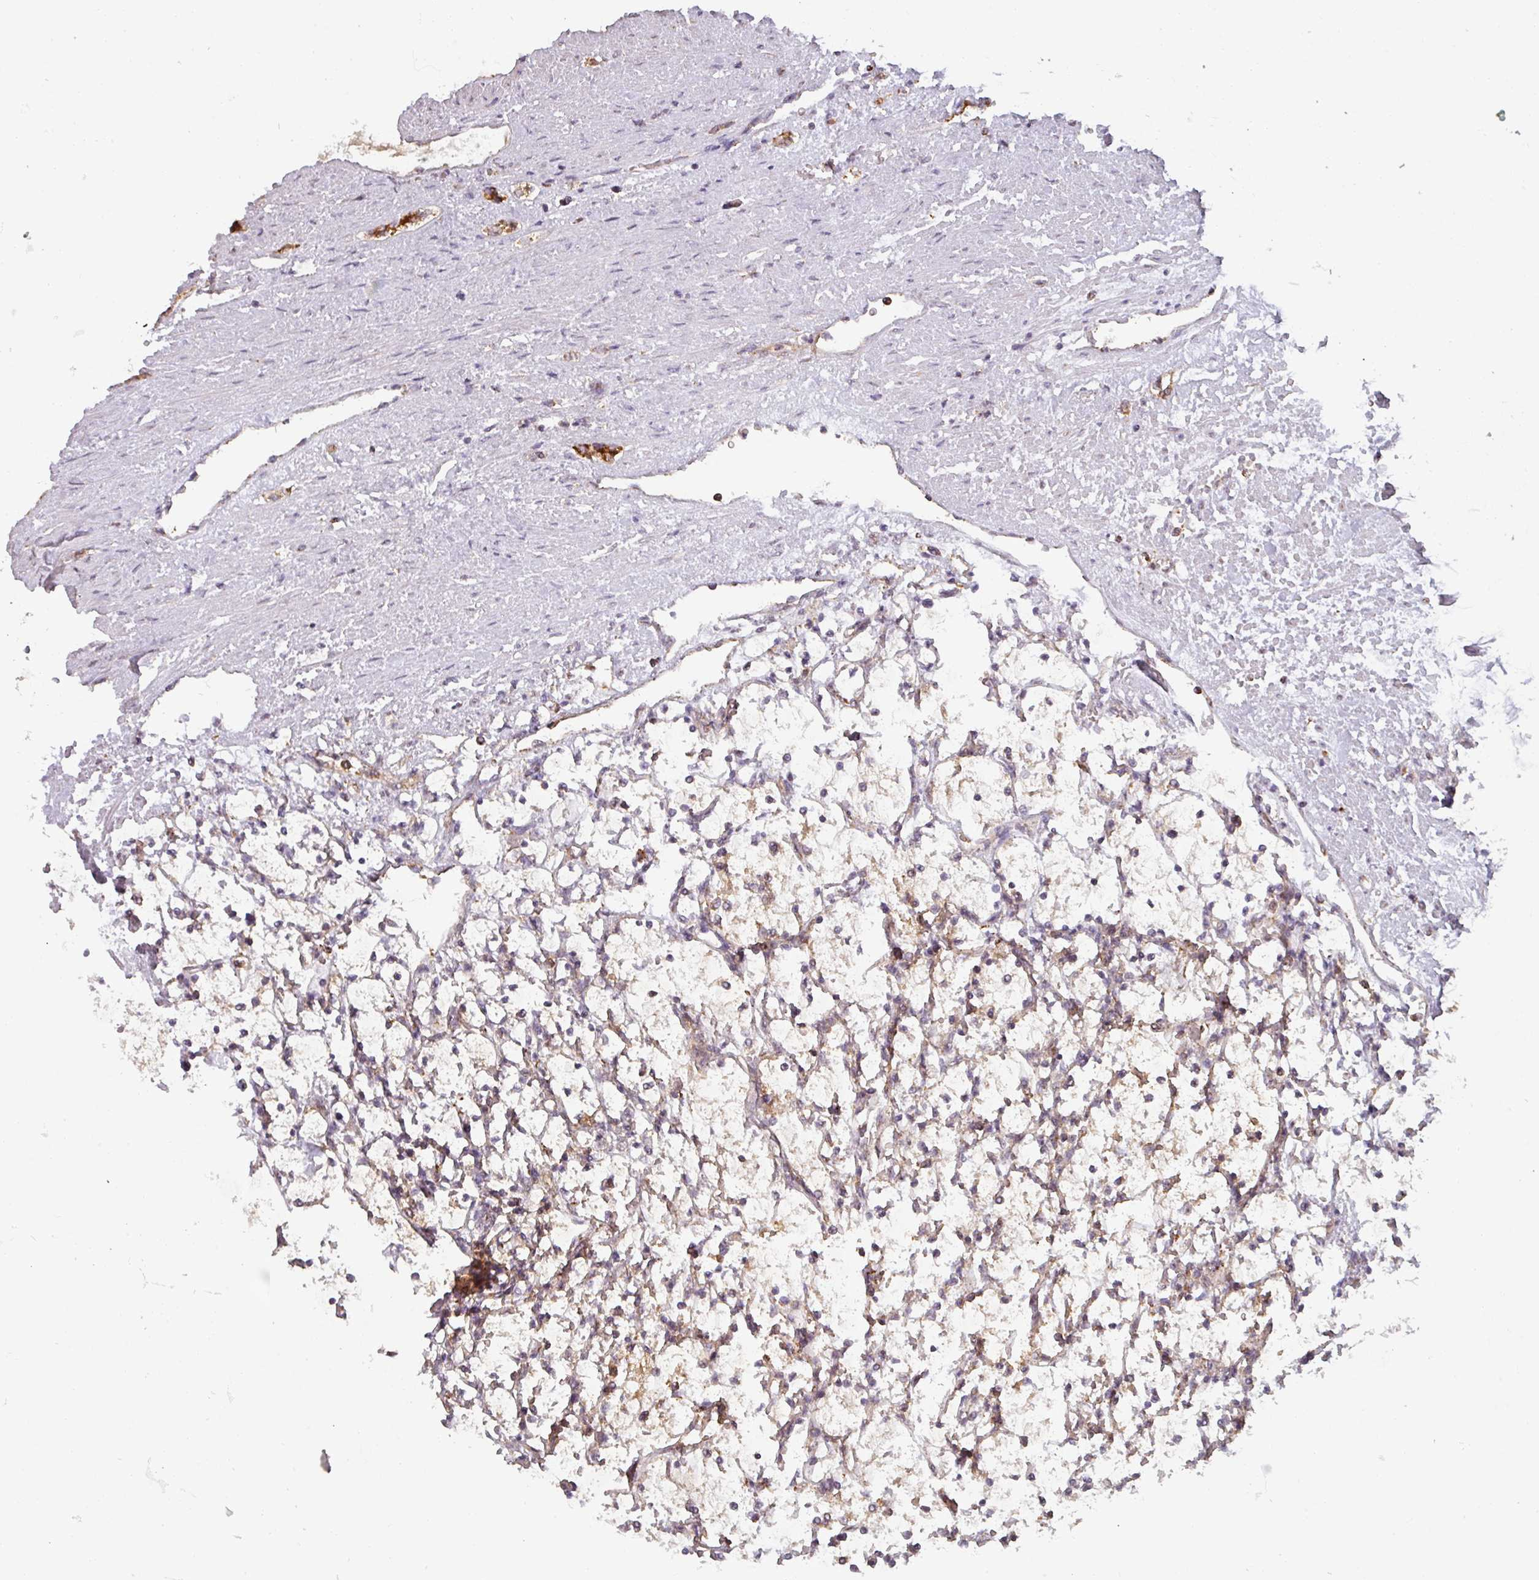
{"staining": {"intensity": "weak", "quantity": "<25%", "location": "cytoplasmic/membranous"}, "tissue": "renal cancer", "cell_type": "Tumor cells", "image_type": "cancer", "snomed": [{"axis": "morphology", "description": "Adenocarcinoma, NOS"}, {"axis": "topography", "description": "Kidney"}], "caption": "A high-resolution image shows immunohistochemistry staining of renal cancer (adenocarcinoma), which reveals no significant staining in tumor cells.", "gene": "MRPS16", "patient": {"sex": "female", "age": 69}}